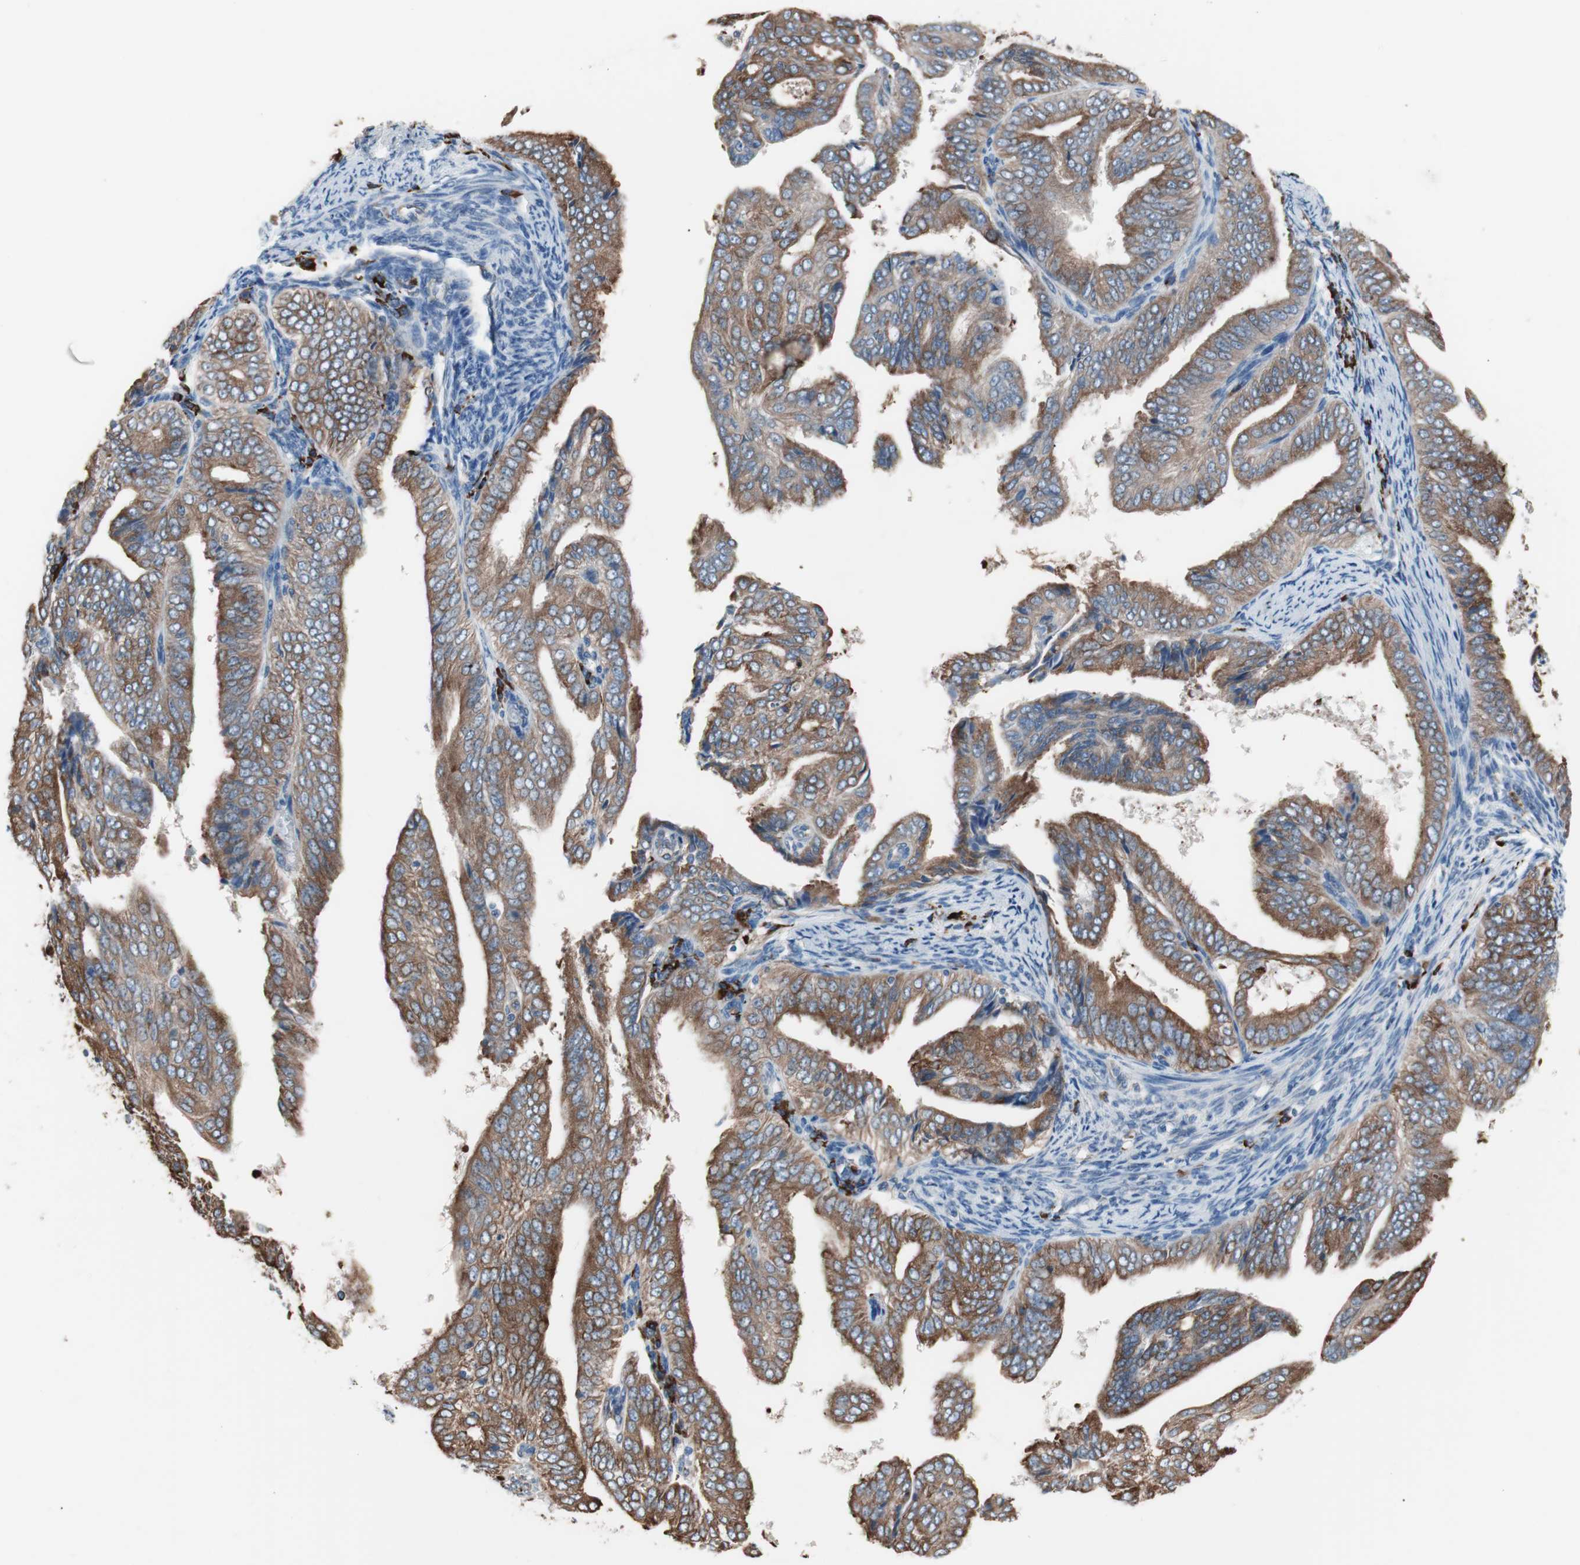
{"staining": {"intensity": "moderate", "quantity": ">75%", "location": "cytoplasmic/membranous"}, "tissue": "endometrial cancer", "cell_type": "Tumor cells", "image_type": "cancer", "snomed": [{"axis": "morphology", "description": "Adenocarcinoma, NOS"}, {"axis": "topography", "description": "Endometrium"}], "caption": "Adenocarcinoma (endometrial) stained with a protein marker shows moderate staining in tumor cells.", "gene": "SLC27A4", "patient": {"sex": "female", "age": 58}}